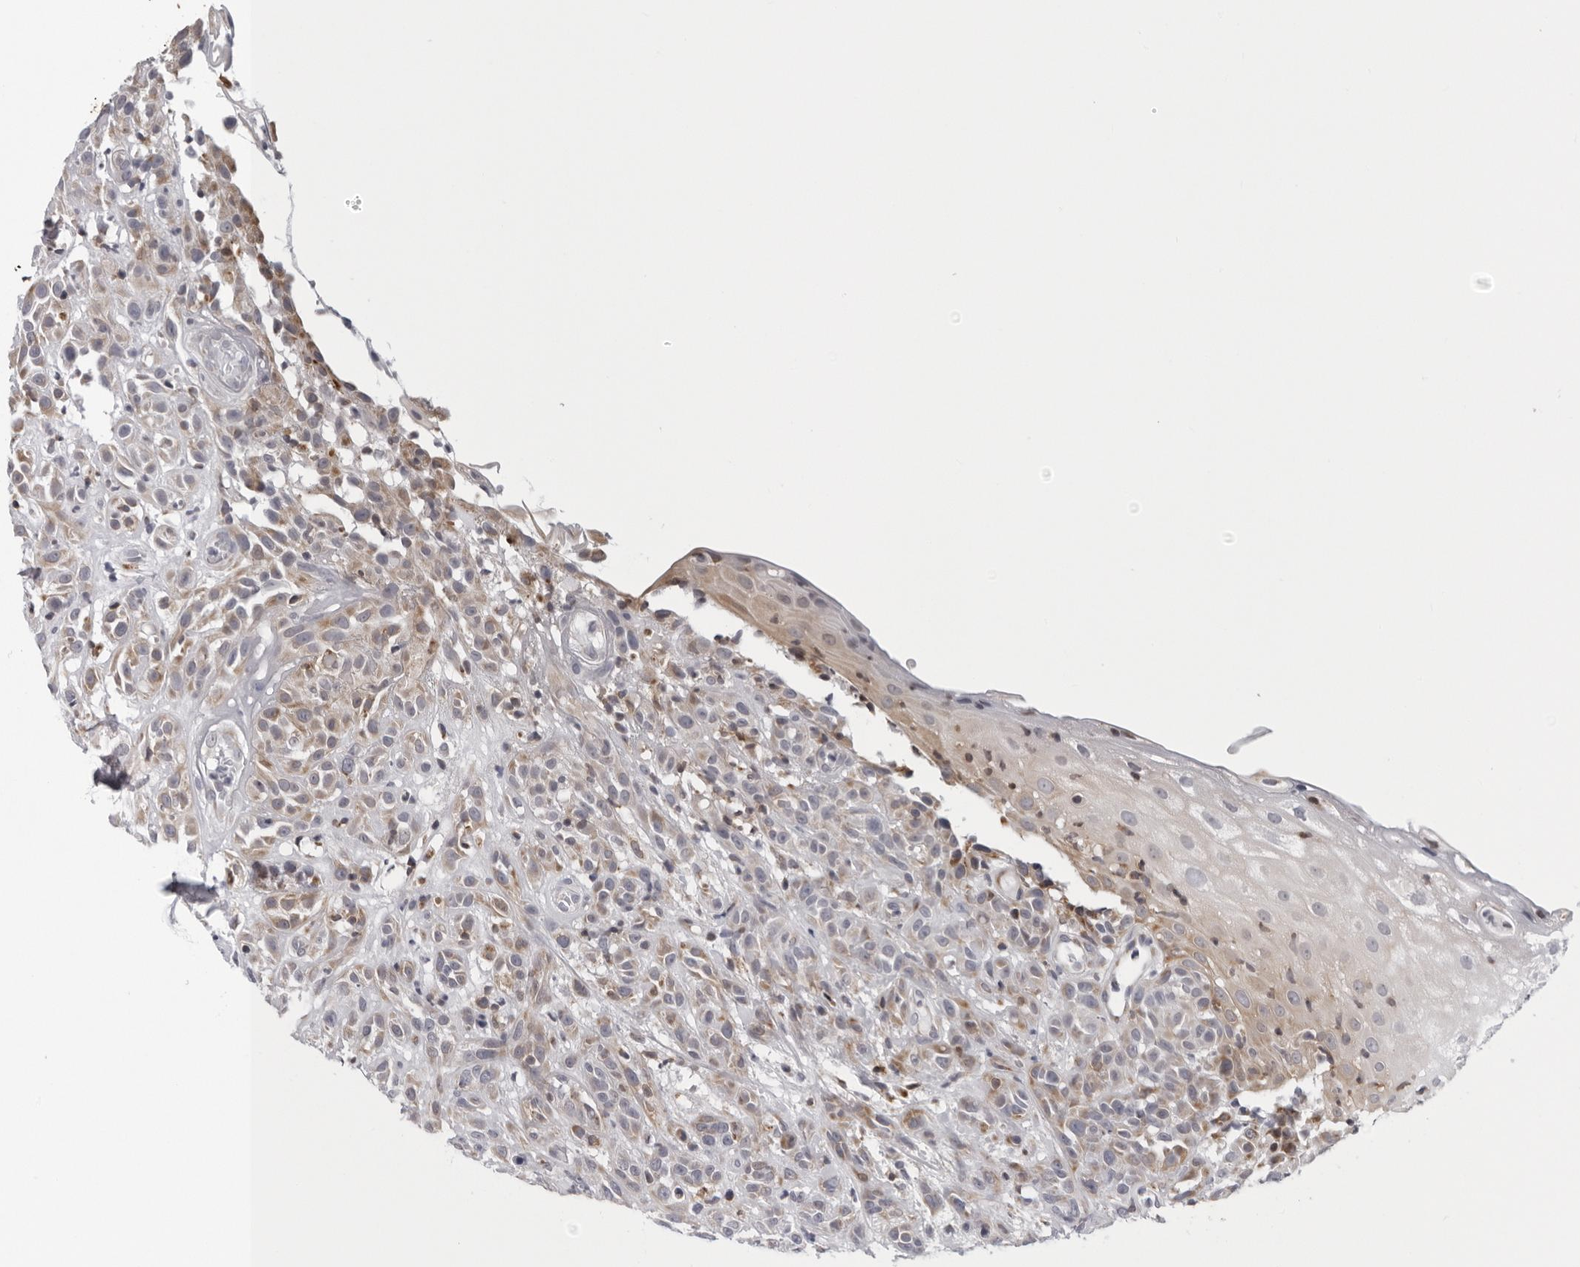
{"staining": {"intensity": "moderate", "quantity": "<25%", "location": "cytoplasmic/membranous"}, "tissue": "head and neck cancer", "cell_type": "Tumor cells", "image_type": "cancer", "snomed": [{"axis": "morphology", "description": "Normal tissue, NOS"}, {"axis": "morphology", "description": "Squamous cell carcinoma, NOS"}, {"axis": "topography", "description": "Cartilage tissue"}, {"axis": "topography", "description": "Head-Neck"}], "caption": "DAB (3,3'-diaminobenzidine) immunohistochemical staining of head and neck cancer shows moderate cytoplasmic/membranous protein positivity in about <25% of tumor cells.", "gene": "CPT2", "patient": {"sex": "male", "age": 62}}